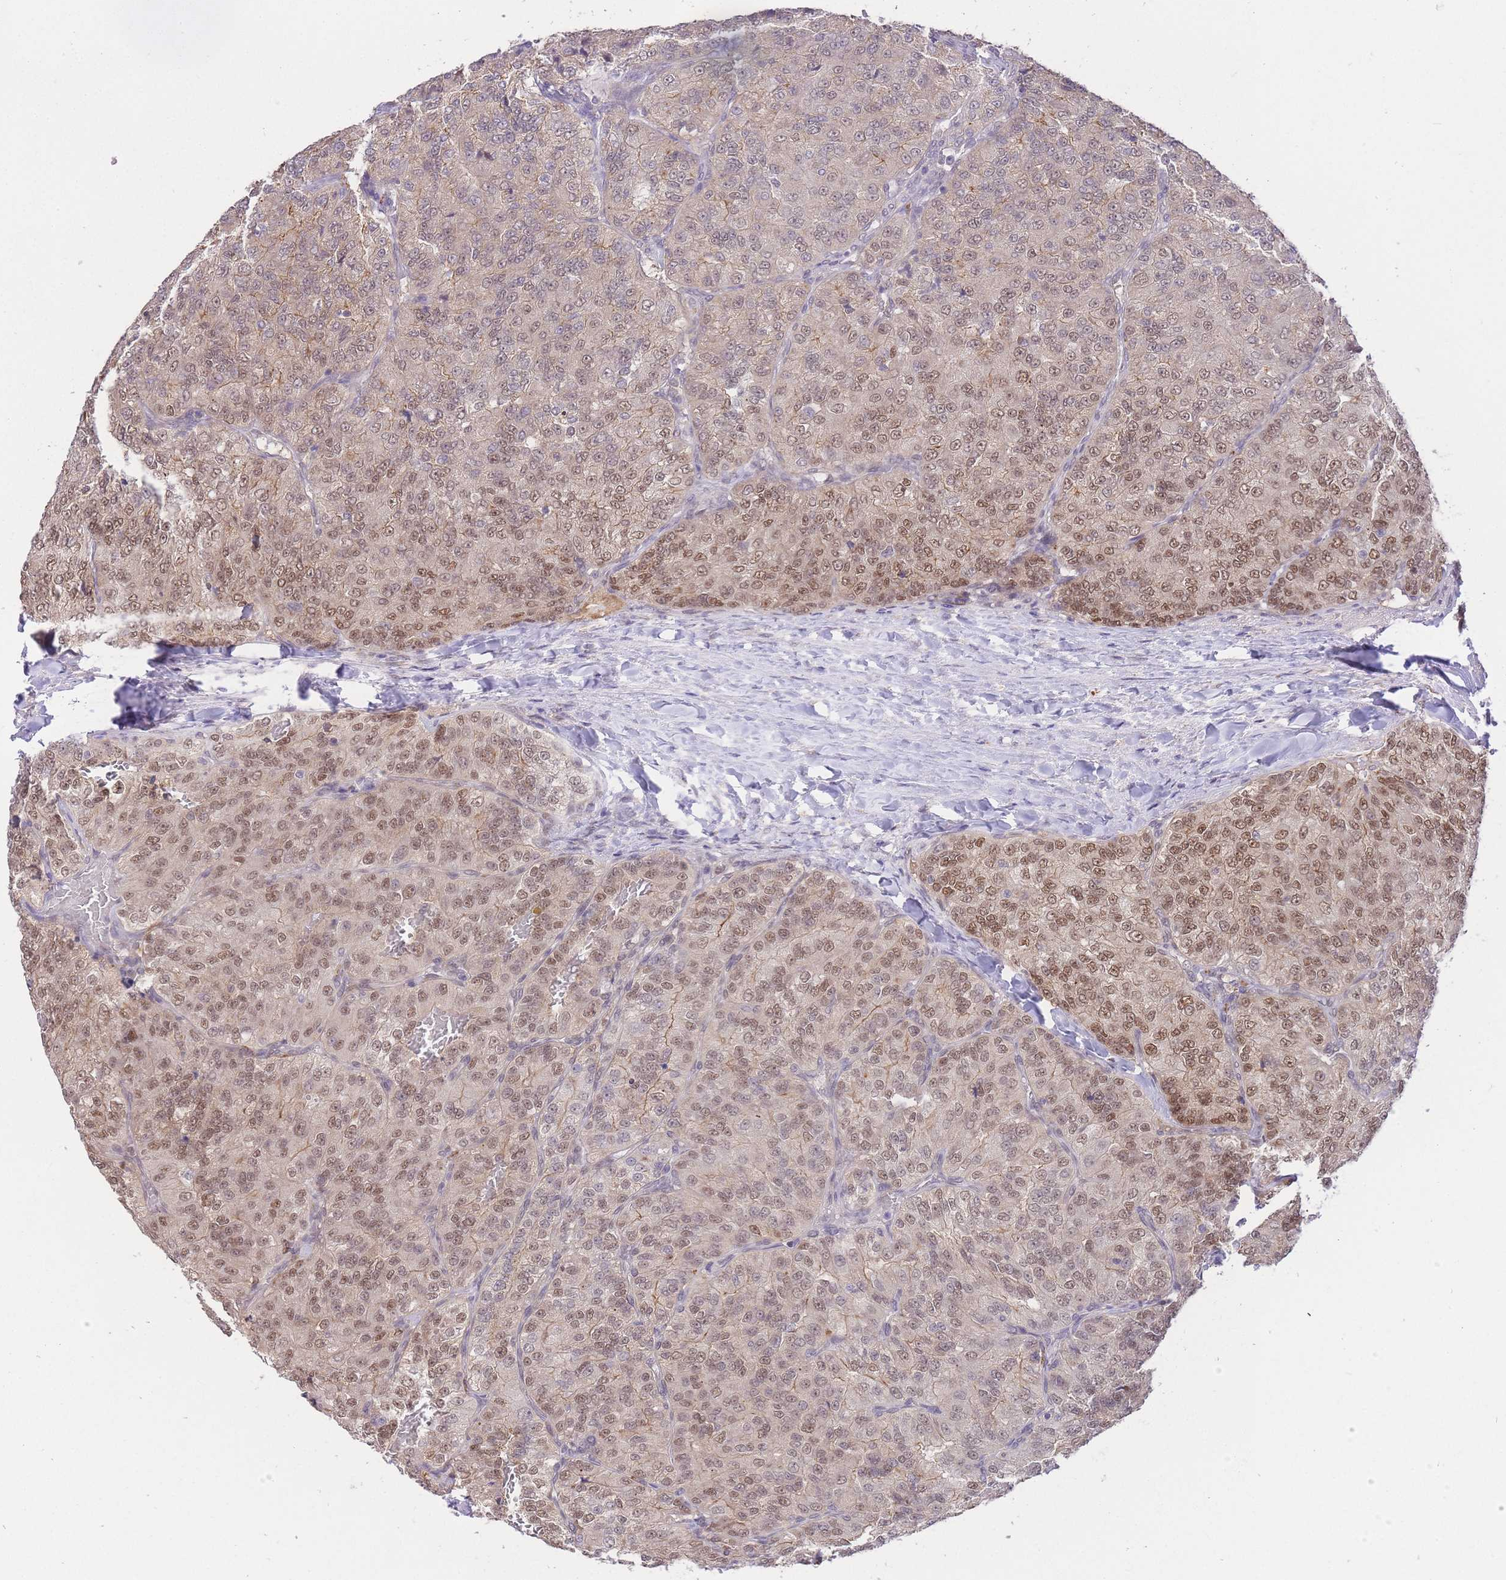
{"staining": {"intensity": "moderate", "quantity": "25%-75%", "location": "nuclear"}, "tissue": "renal cancer", "cell_type": "Tumor cells", "image_type": "cancer", "snomed": [{"axis": "morphology", "description": "Adenocarcinoma, NOS"}, {"axis": "topography", "description": "Kidney"}], "caption": "Renal cancer (adenocarcinoma) stained with immunohistochemistry displays moderate nuclear staining in approximately 25%-75% of tumor cells.", "gene": "UBXN7", "patient": {"sex": "female", "age": 63}}